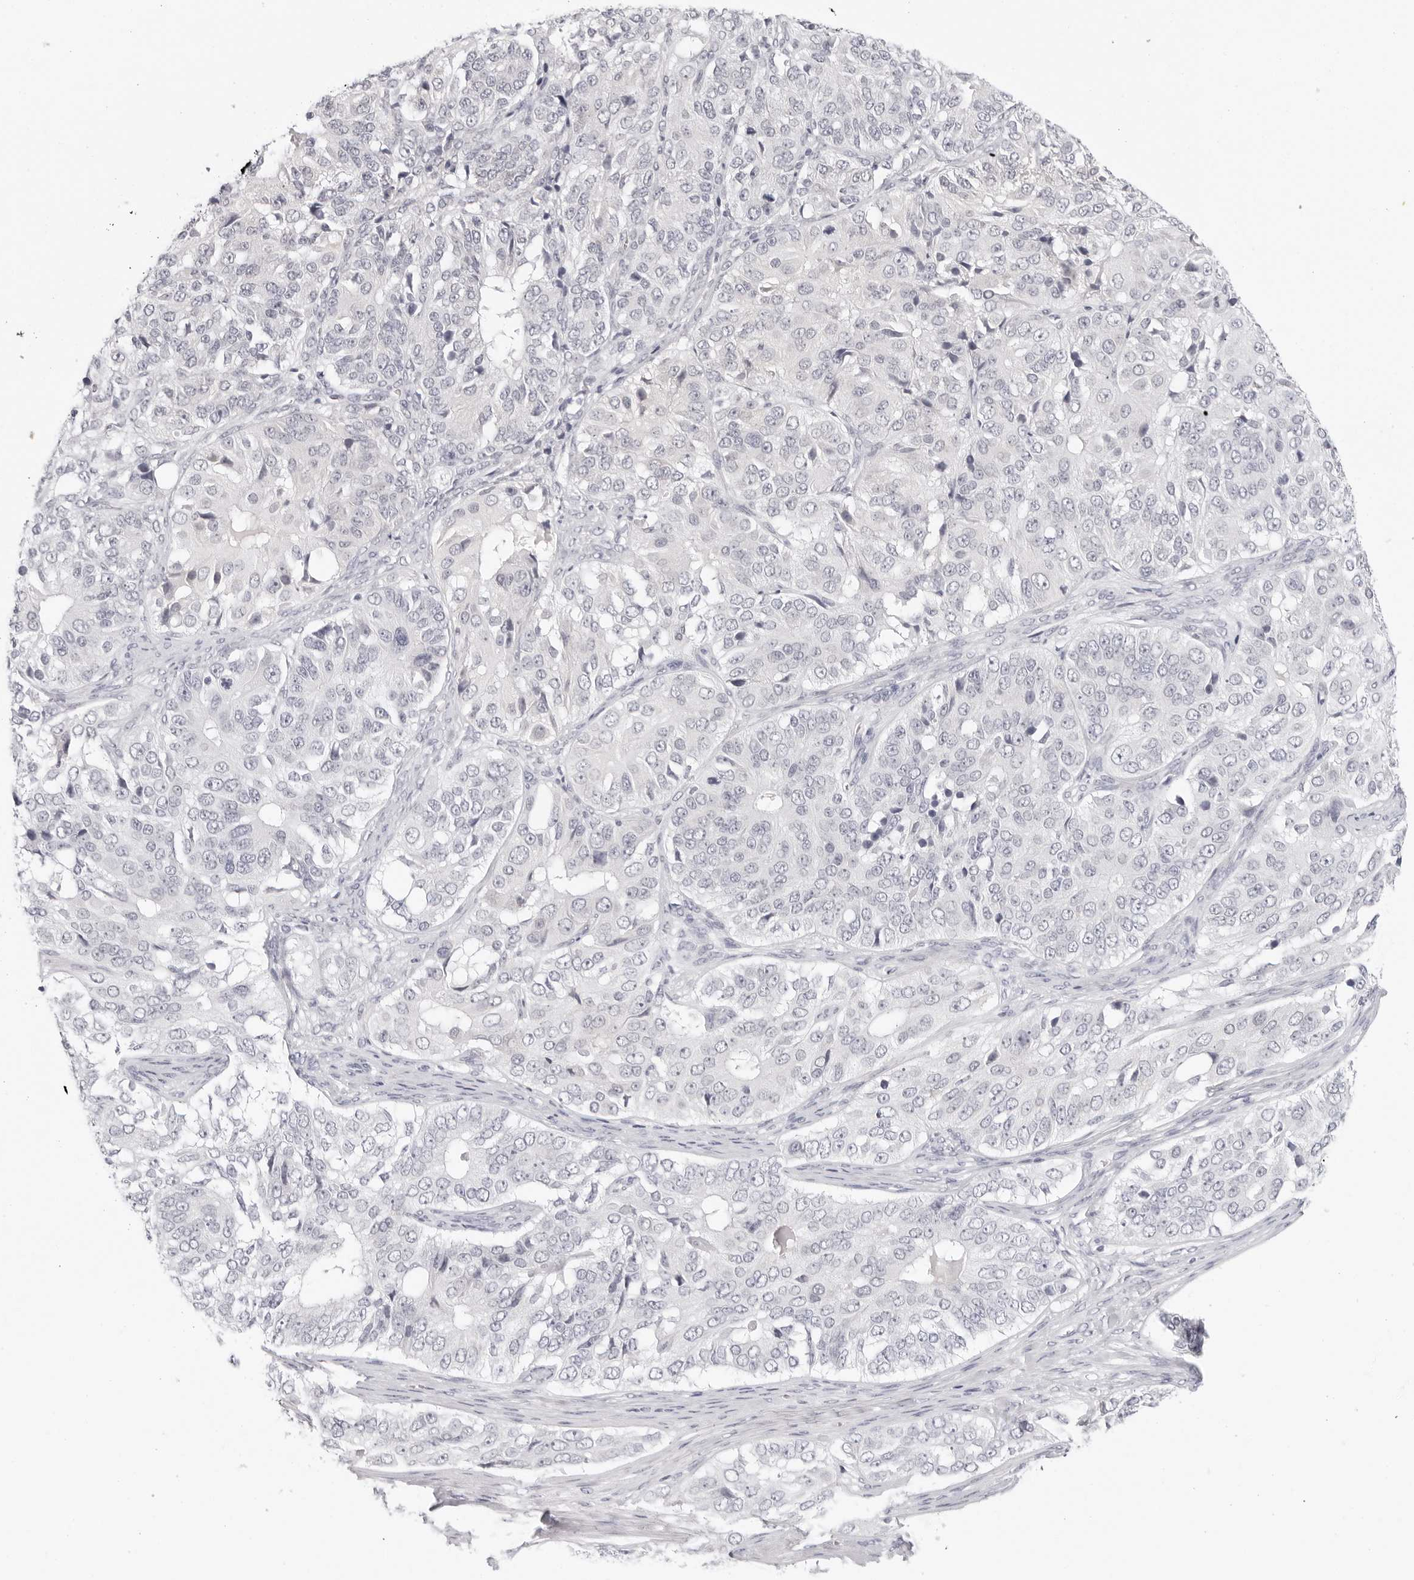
{"staining": {"intensity": "negative", "quantity": "none", "location": "none"}, "tissue": "ovarian cancer", "cell_type": "Tumor cells", "image_type": "cancer", "snomed": [{"axis": "morphology", "description": "Carcinoma, endometroid"}, {"axis": "topography", "description": "Ovary"}], "caption": "Ovarian cancer (endometroid carcinoma) was stained to show a protein in brown. There is no significant expression in tumor cells.", "gene": "EDN2", "patient": {"sex": "female", "age": 51}}